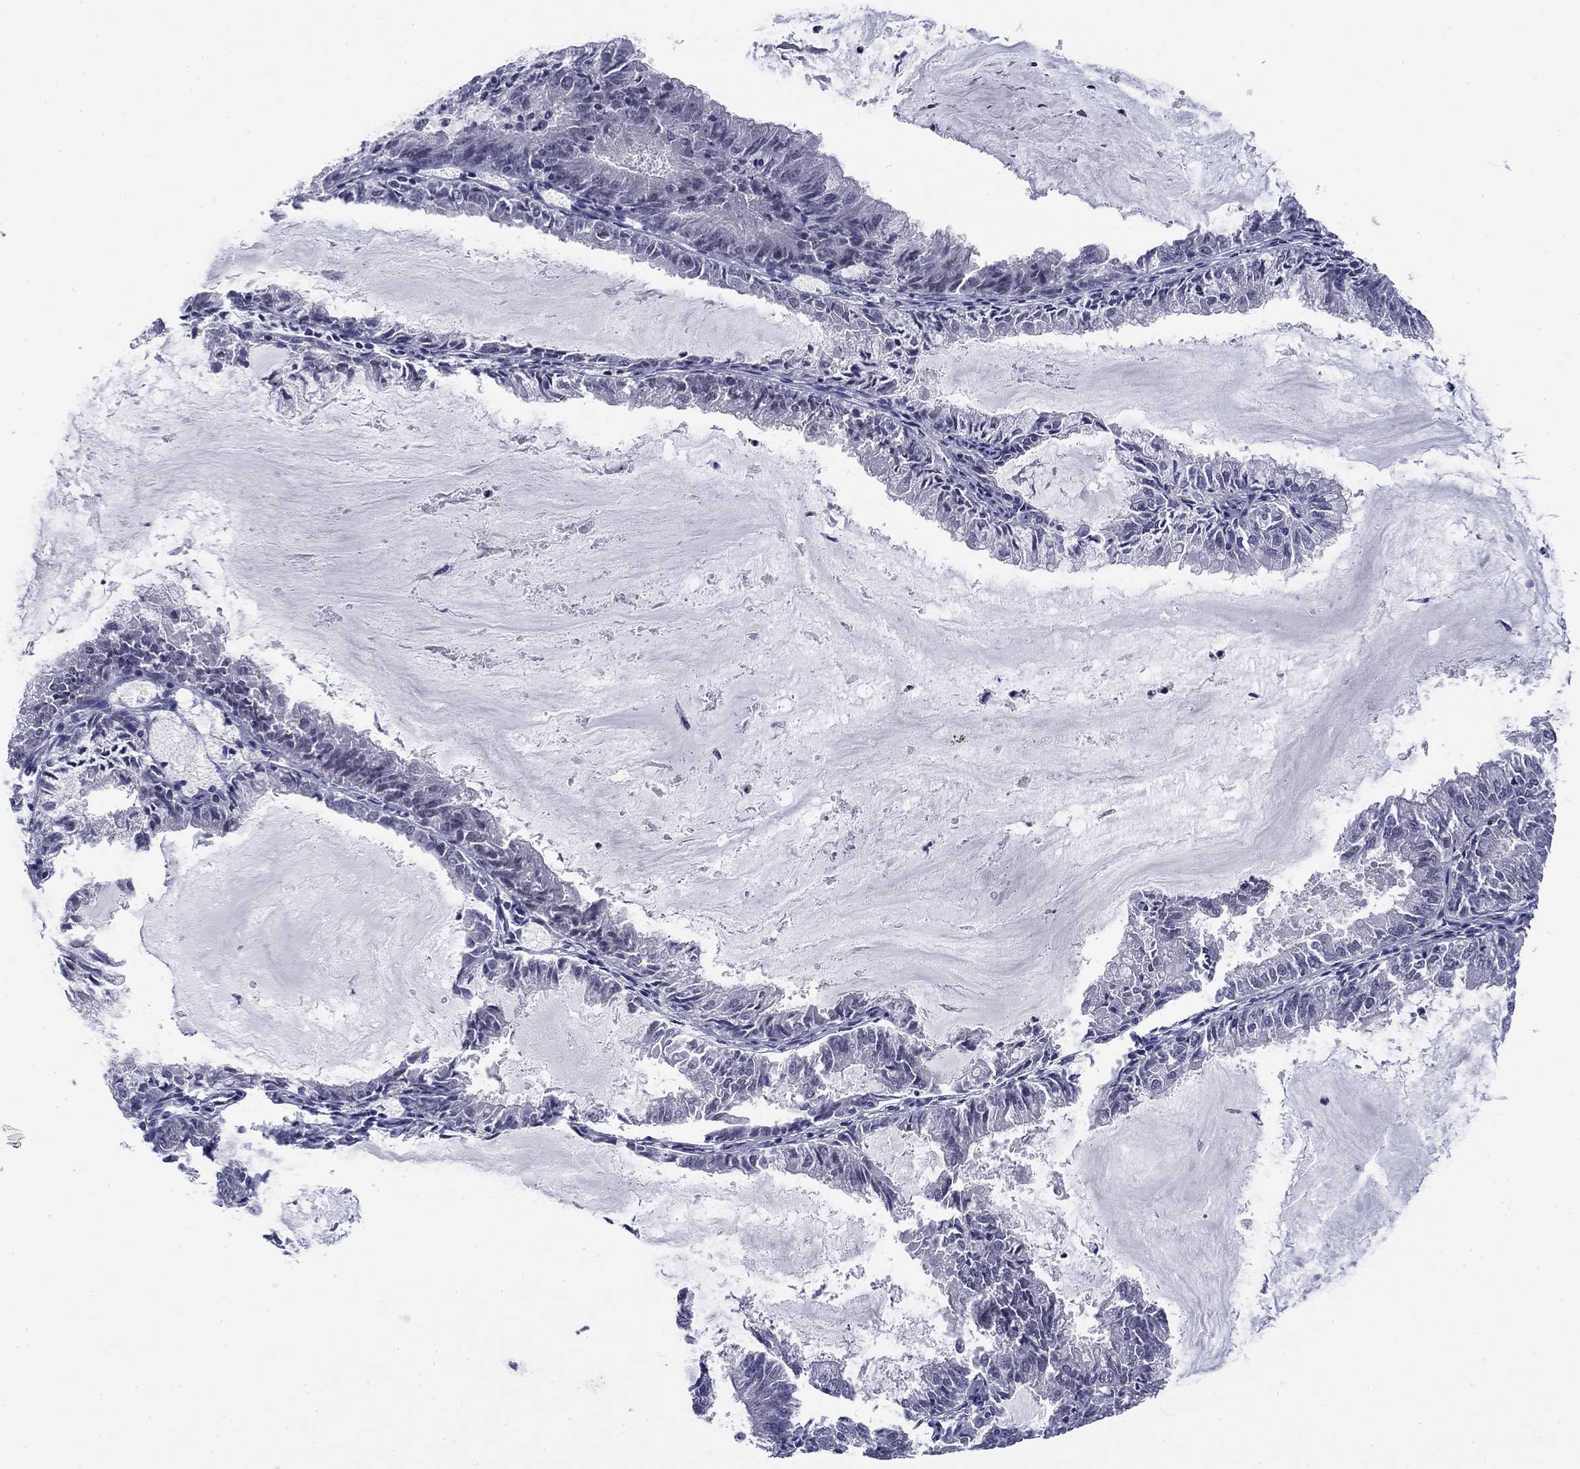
{"staining": {"intensity": "negative", "quantity": "none", "location": "none"}, "tissue": "endometrial cancer", "cell_type": "Tumor cells", "image_type": "cancer", "snomed": [{"axis": "morphology", "description": "Adenocarcinoma, NOS"}, {"axis": "topography", "description": "Endometrium"}], "caption": "DAB (3,3'-diaminobenzidine) immunohistochemical staining of human endometrial cancer (adenocarcinoma) displays no significant expression in tumor cells.", "gene": "TIGD4", "patient": {"sex": "female", "age": 57}}